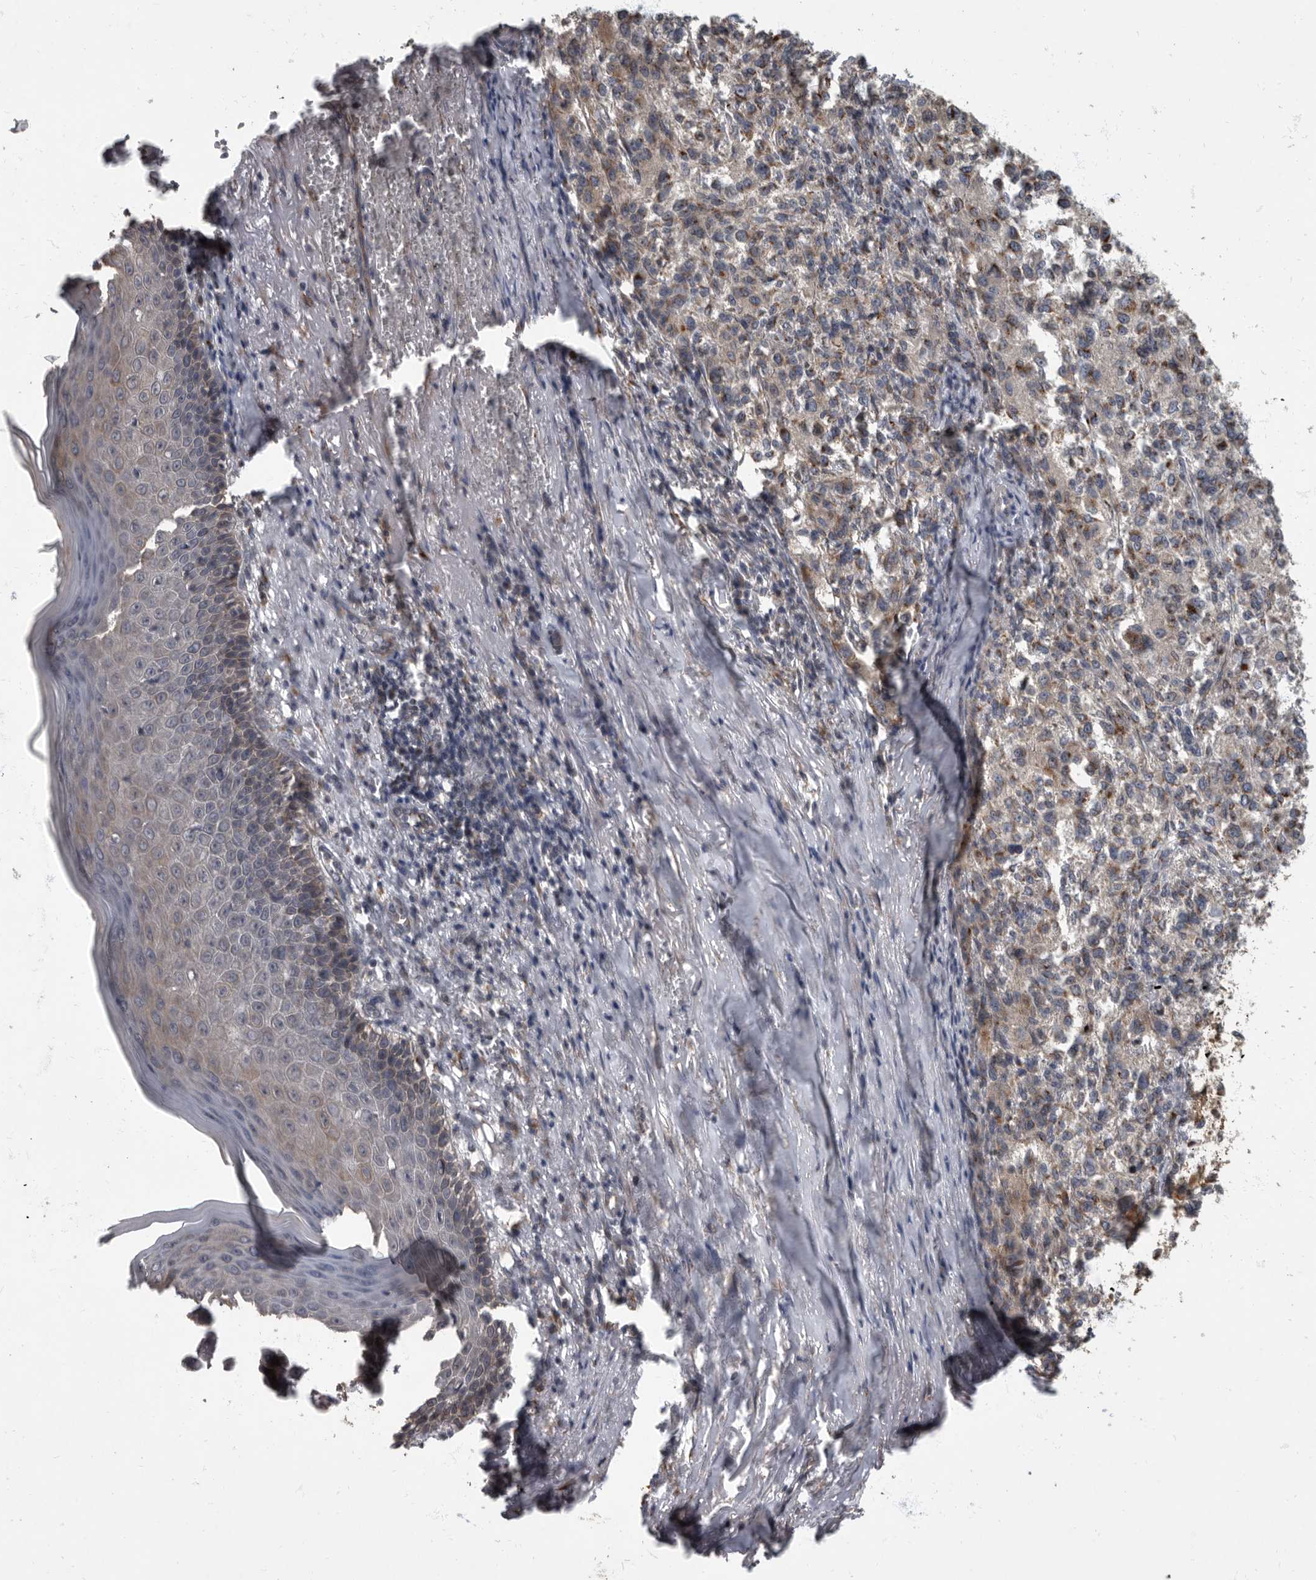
{"staining": {"intensity": "moderate", "quantity": ">75%", "location": "cytoplasmic/membranous"}, "tissue": "melanoma", "cell_type": "Tumor cells", "image_type": "cancer", "snomed": [{"axis": "morphology", "description": "Necrosis, NOS"}, {"axis": "morphology", "description": "Malignant melanoma, NOS"}, {"axis": "topography", "description": "Skin"}], "caption": "Tumor cells reveal medium levels of moderate cytoplasmic/membranous expression in approximately >75% of cells in human melanoma. (DAB IHC, brown staining for protein, blue staining for nuclei).", "gene": "IQCK", "patient": {"sex": "female", "age": 87}}